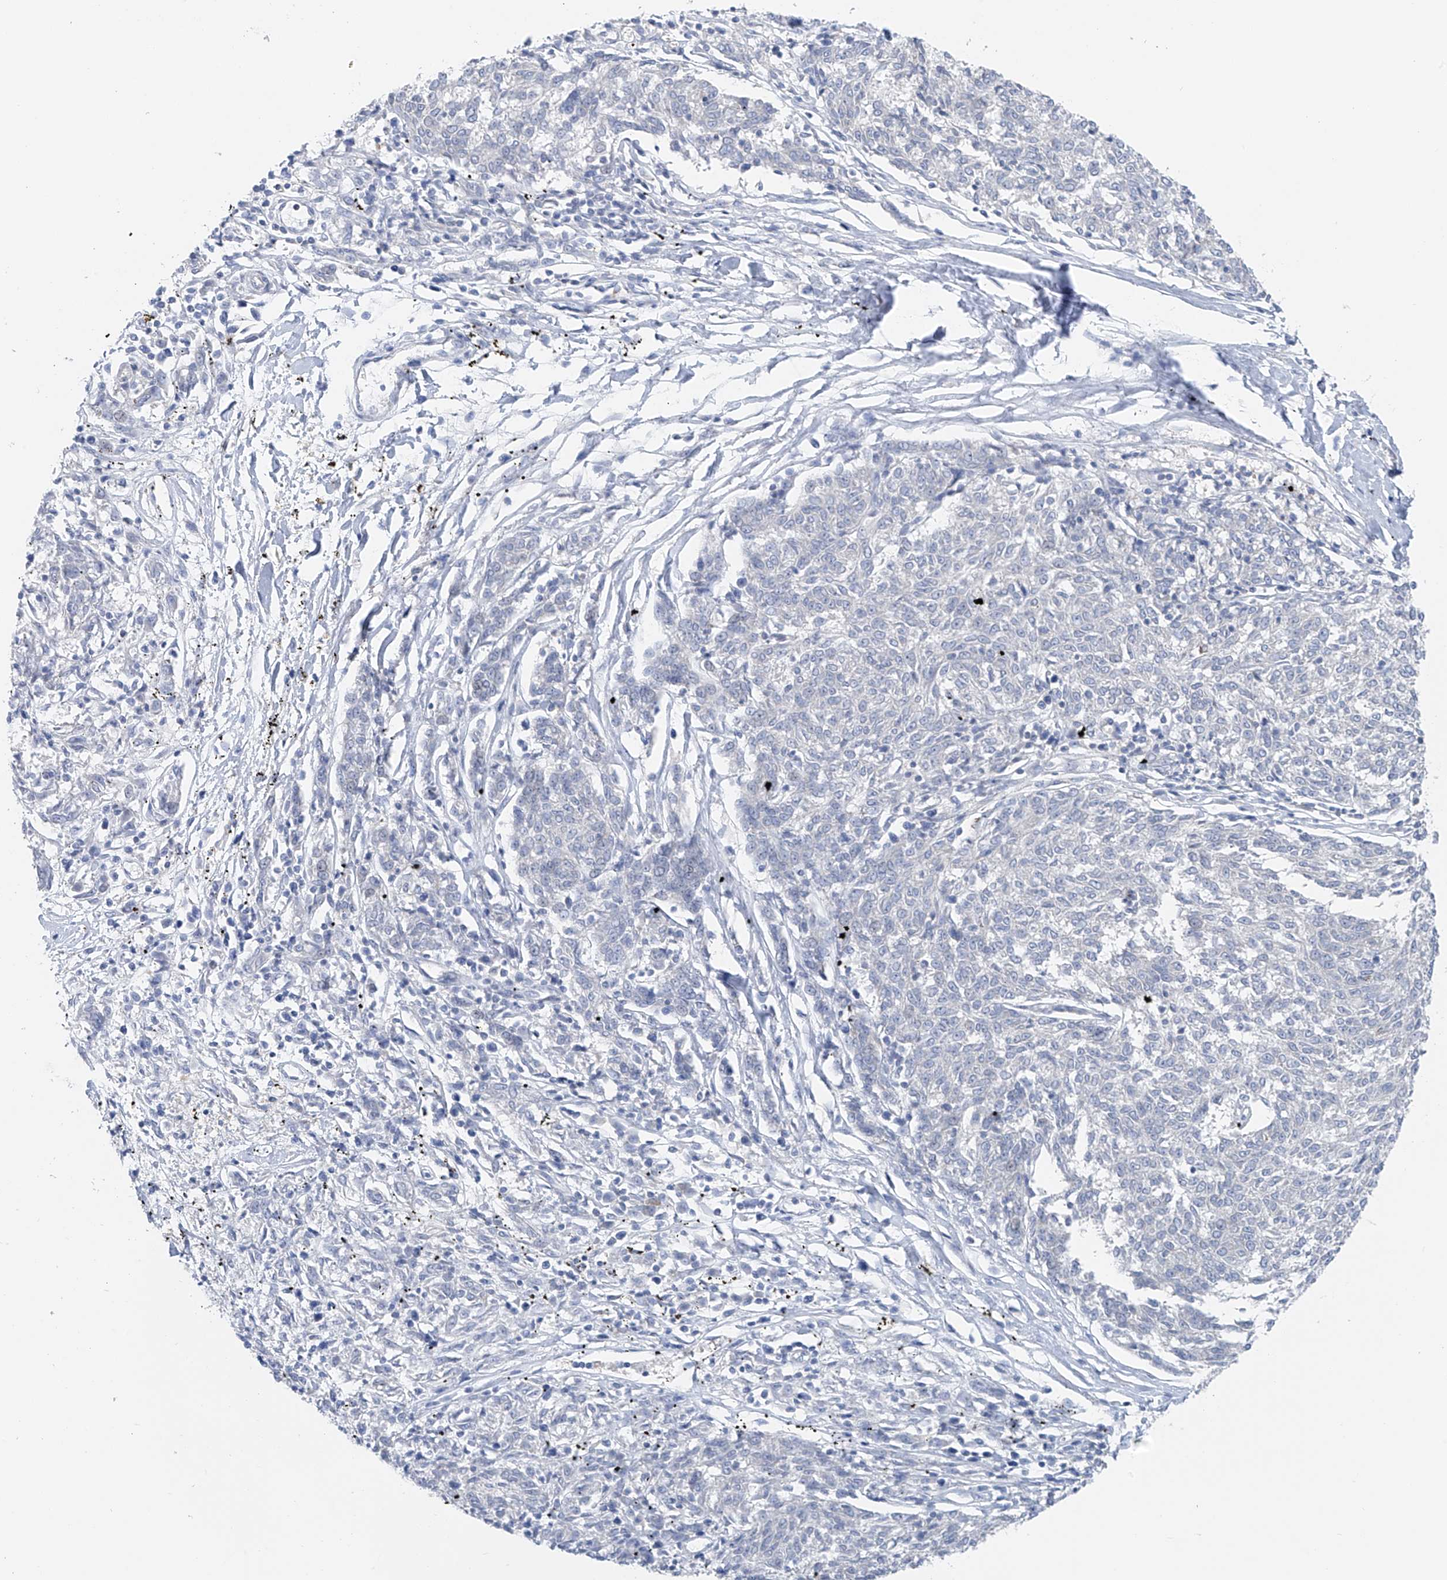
{"staining": {"intensity": "negative", "quantity": "none", "location": "none"}, "tissue": "melanoma", "cell_type": "Tumor cells", "image_type": "cancer", "snomed": [{"axis": "morphology", "description": "Malignant melanoma, NOS"}, {"axis": "topography", "description": "Skin"}], "caption": "This is an immunohistochemistry image of human melanoma. There is no expression in tumor cells.", "gene": "POMGNT2", "patient": {"sex": "female", "age": 72}}